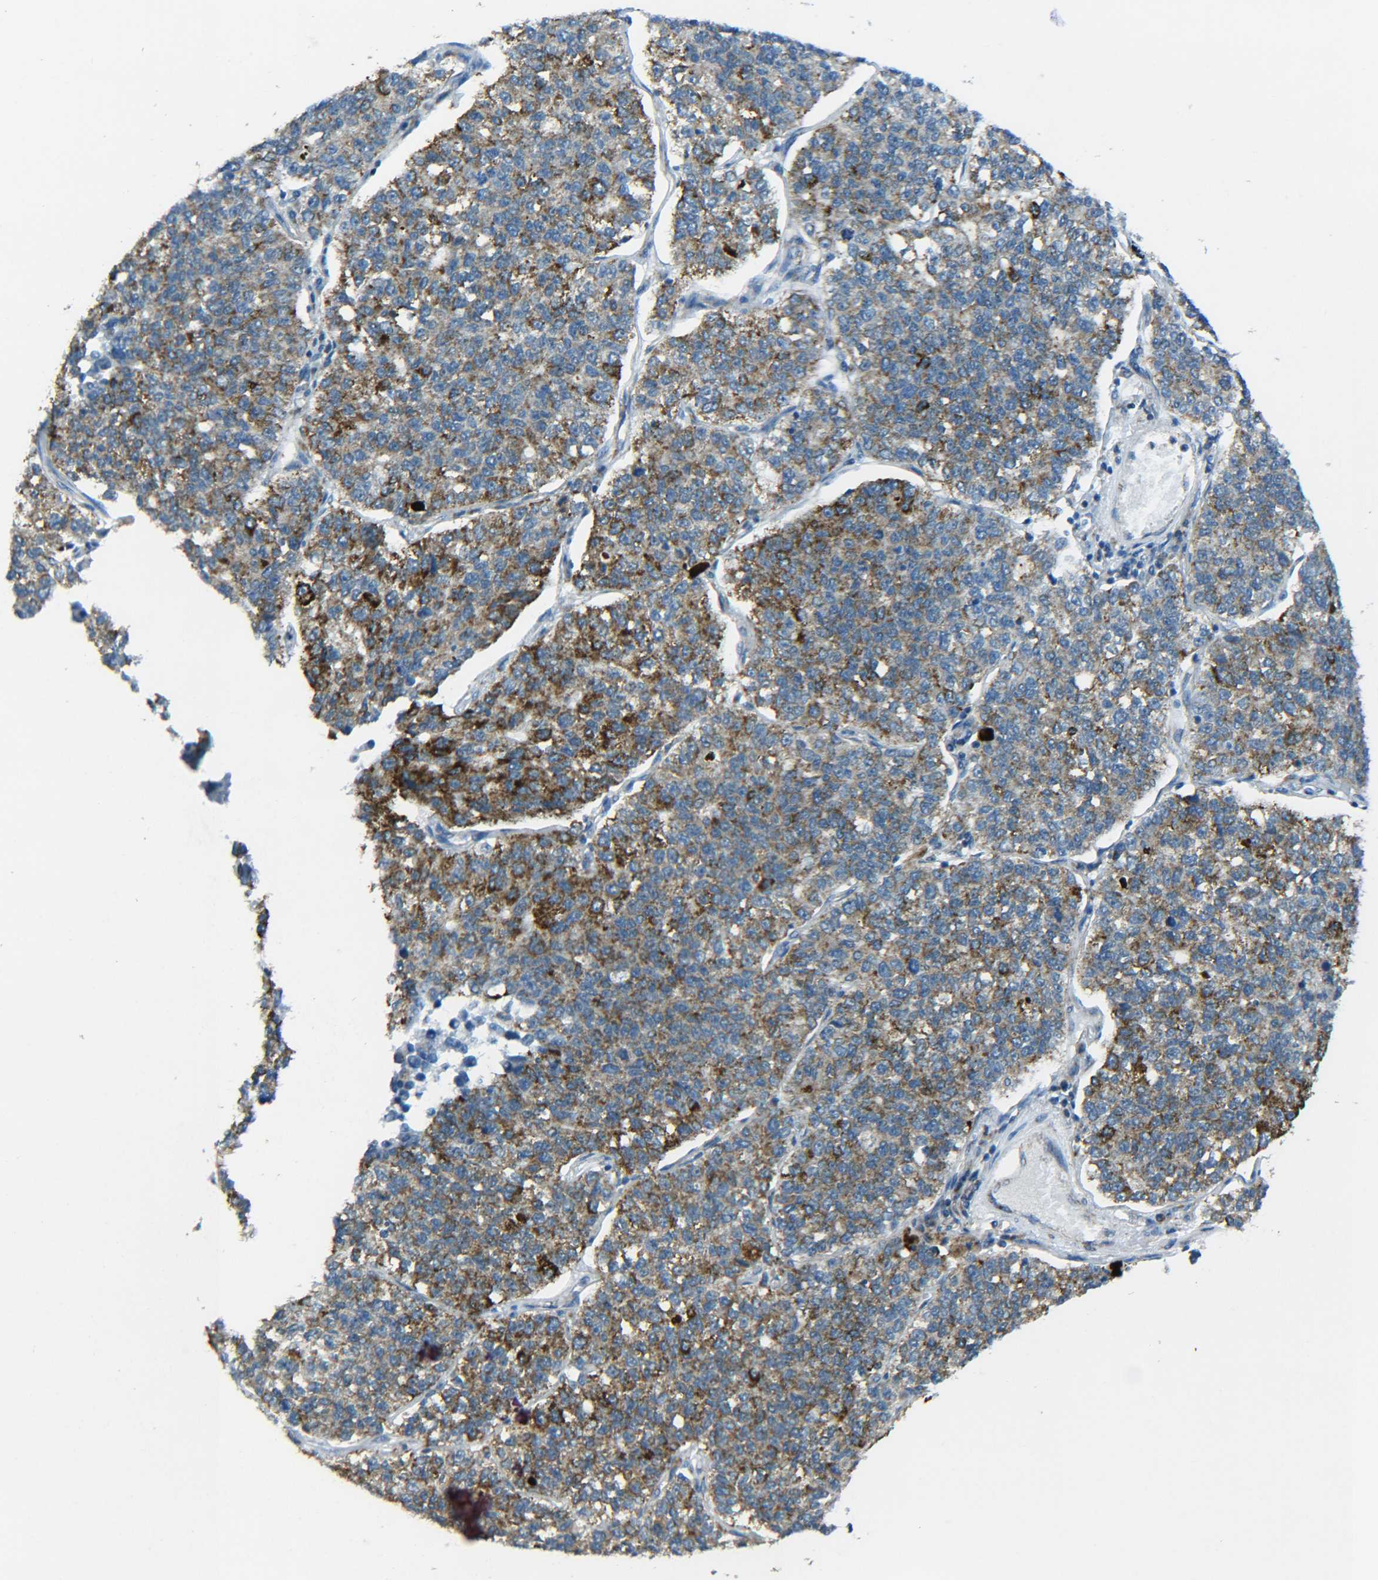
{"staining": {"intensity": "moderate", "quantity": ">75%", "location": "cytoplasmic/membranous"}, "tissue": "lung cancer", "cell_type": "Tumor cells", "image_type": "cancer", "snomed": [{"axis": "morphology", "description": "Adenocarcinoma, NOS"}, {"axis": "topography", "description": "Lung"}], "caption": "Moderate cytoplasmic/membranous protein staining is appreciated in about >75% of tumor cells in adenocarcinoma (lung).", "gene": "CYB5R1", "patient": {"sex": "male", "age": 49}}